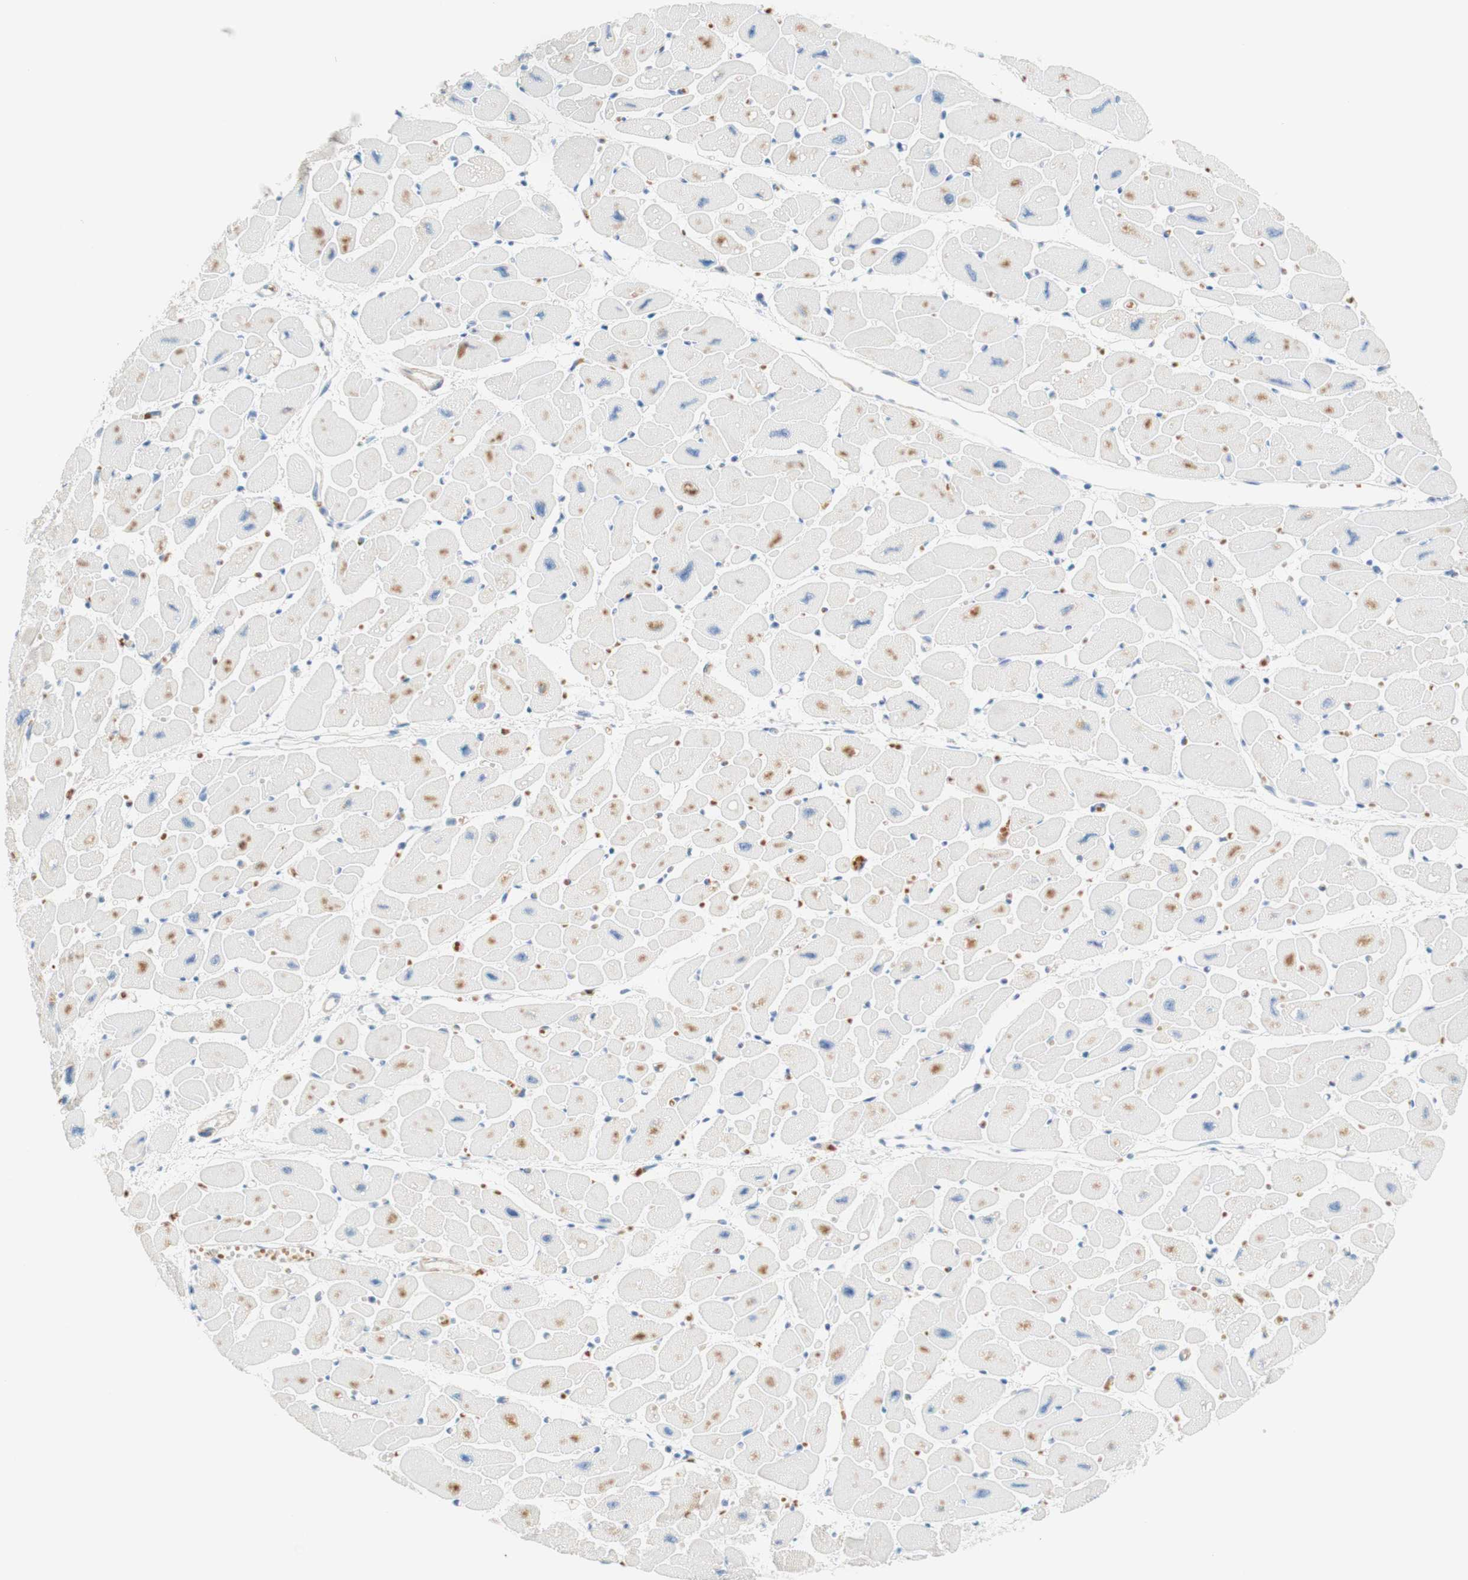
{"staining": {"intensity": "moderate", "quantity": "25%-75%", "location": "cytoplasmic/membranous"}, "tissue": "heart muscle", "cell_type": "Cardiomyocytes", "image_type": "normal", "snomed": [{"axis": "morphology", "description": "Normal tissue, NOS"}, {"axis": "topography", "description": "Heart"}], "caption": "Protein staining of normal heart muscle demonstrates moderate cytoplasmic/membranous expression in about 25%-75% of cardiomyocytes.", "gene": "ENTREP2", "patient": {"sex": "female", "age": 54}}